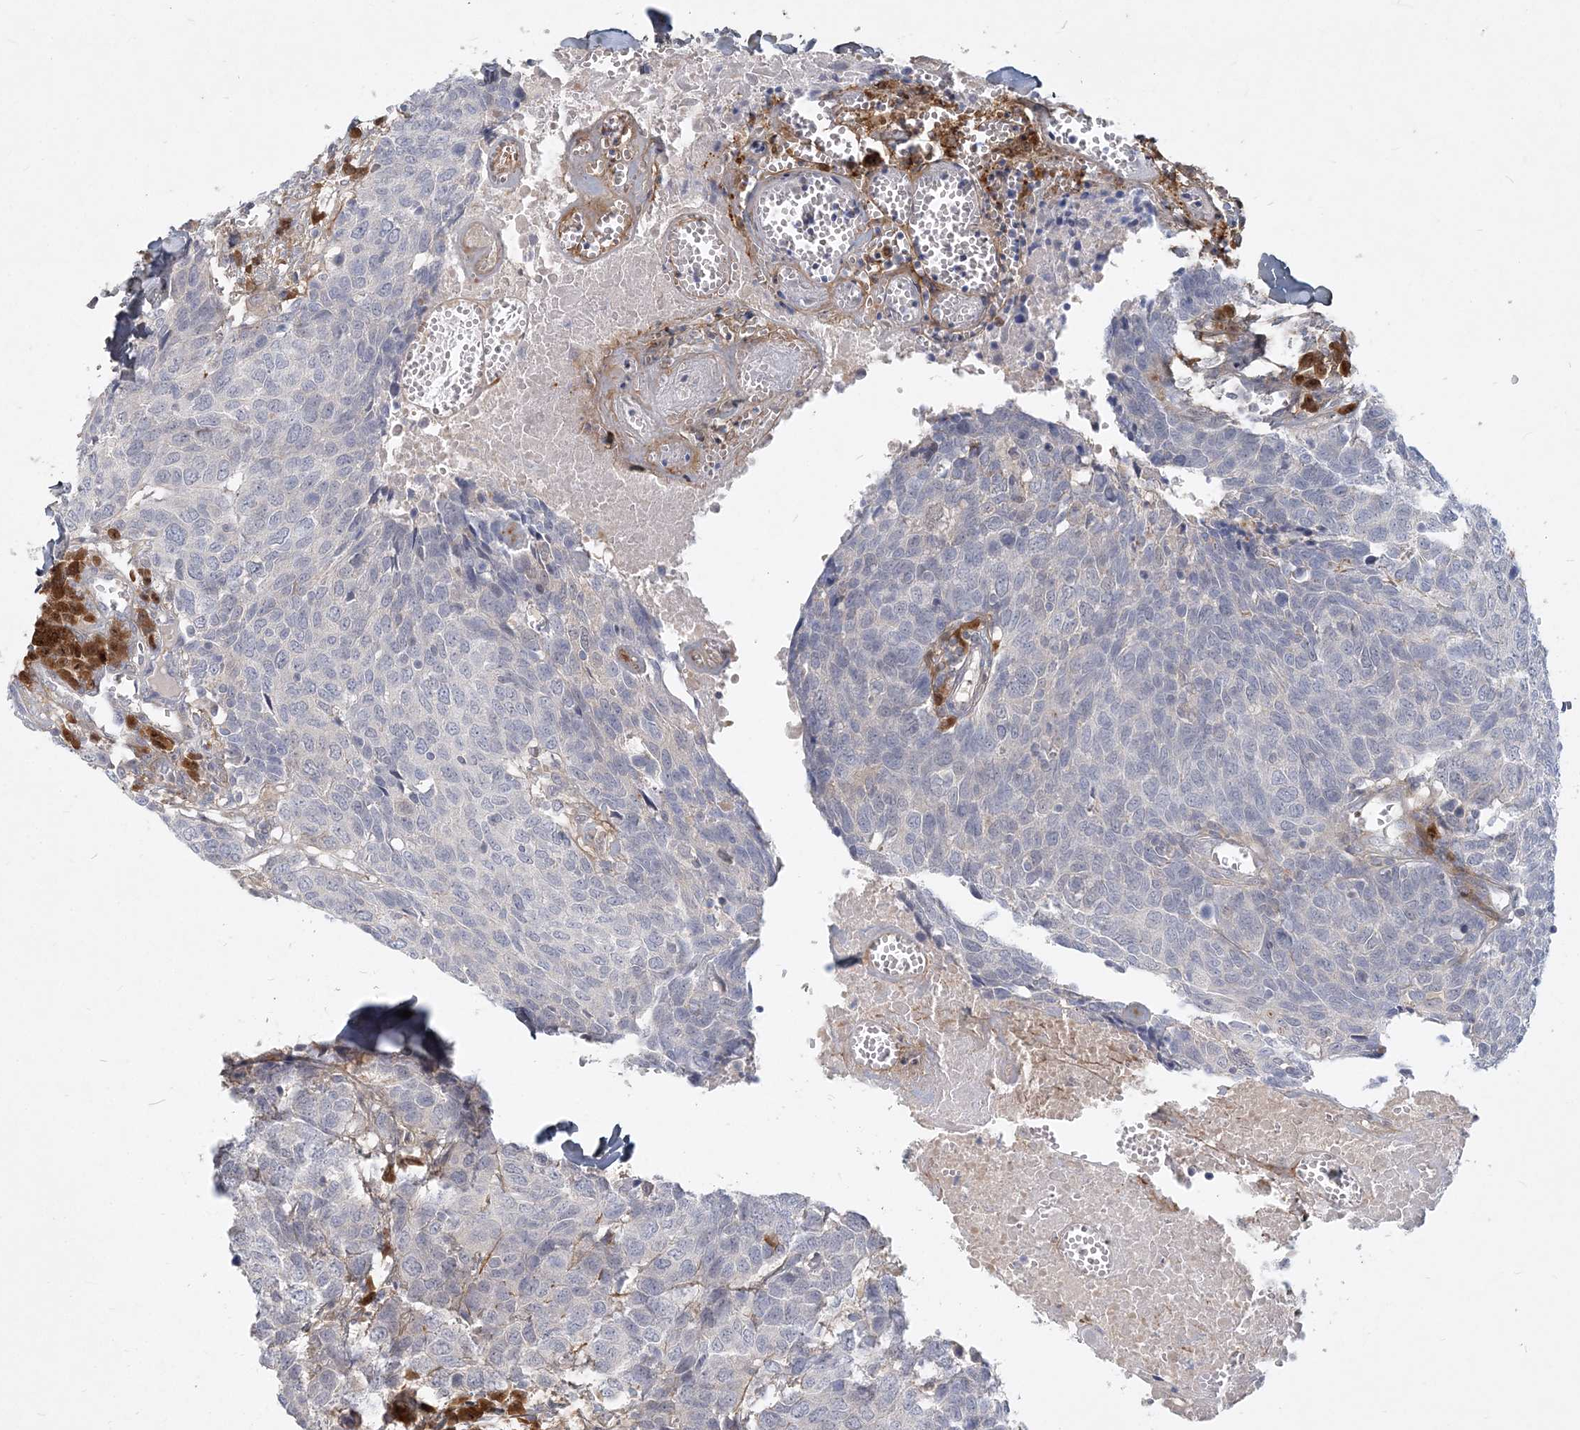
{"staining": {"intensity": "negative", "quantity": "none", "location": "none"}, "tissue": "head and neck cancer", "cell_type": "Tumor cells", "image_type": "cancer", "snomed": [{"axis": "morphology", "description": "Squamous cell carcinoma, NOS"}, {"axis": "topography", "description": "Head-Neck"}], "caption": "Head and neck squamous cell carcinoma stained for a protein using IHC shows no positivity tumor cells.", "gene": "GMPPA", "patient": {"sex": "male", "age": 66}}